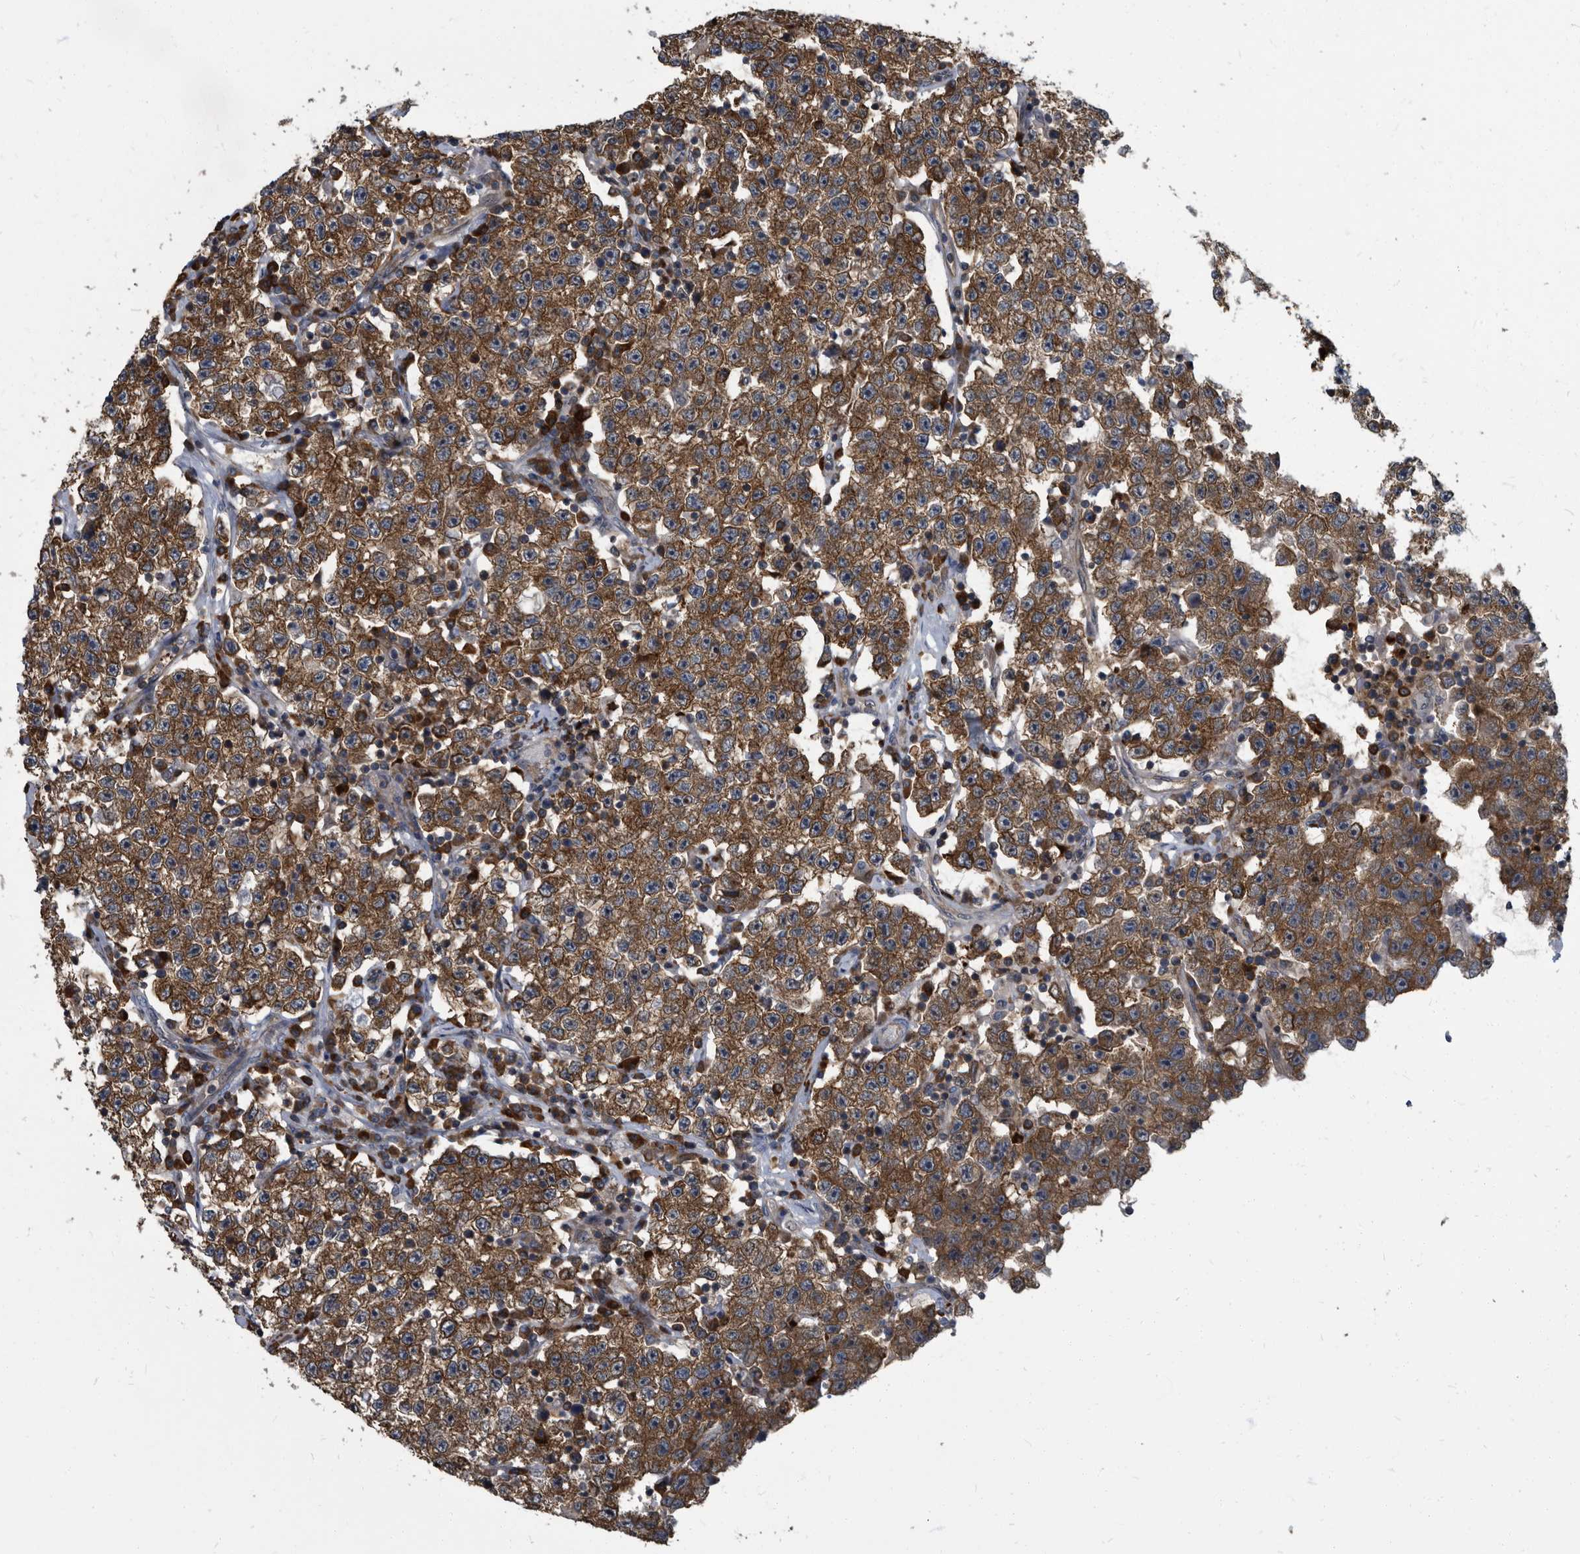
{"staining": {"intensity": "strong", "quantity": ">75%", "location": "cytoplasmic/membranous"}, "tissue": "testis cancer", "cell_type": "Tumor cells", "image_type": "cancer", "snomed": [{"axis": "morphology", "description": "Seminoma, NOS"}, {"axis": "topography", "description": "Testis"}], "caption": "Testis cancer tissue reveals strong cytoplasmic/membranous staining in about >75% of tumor cells", "gene": "CDV3", "patient": {"sex": "male", "age": 22}}